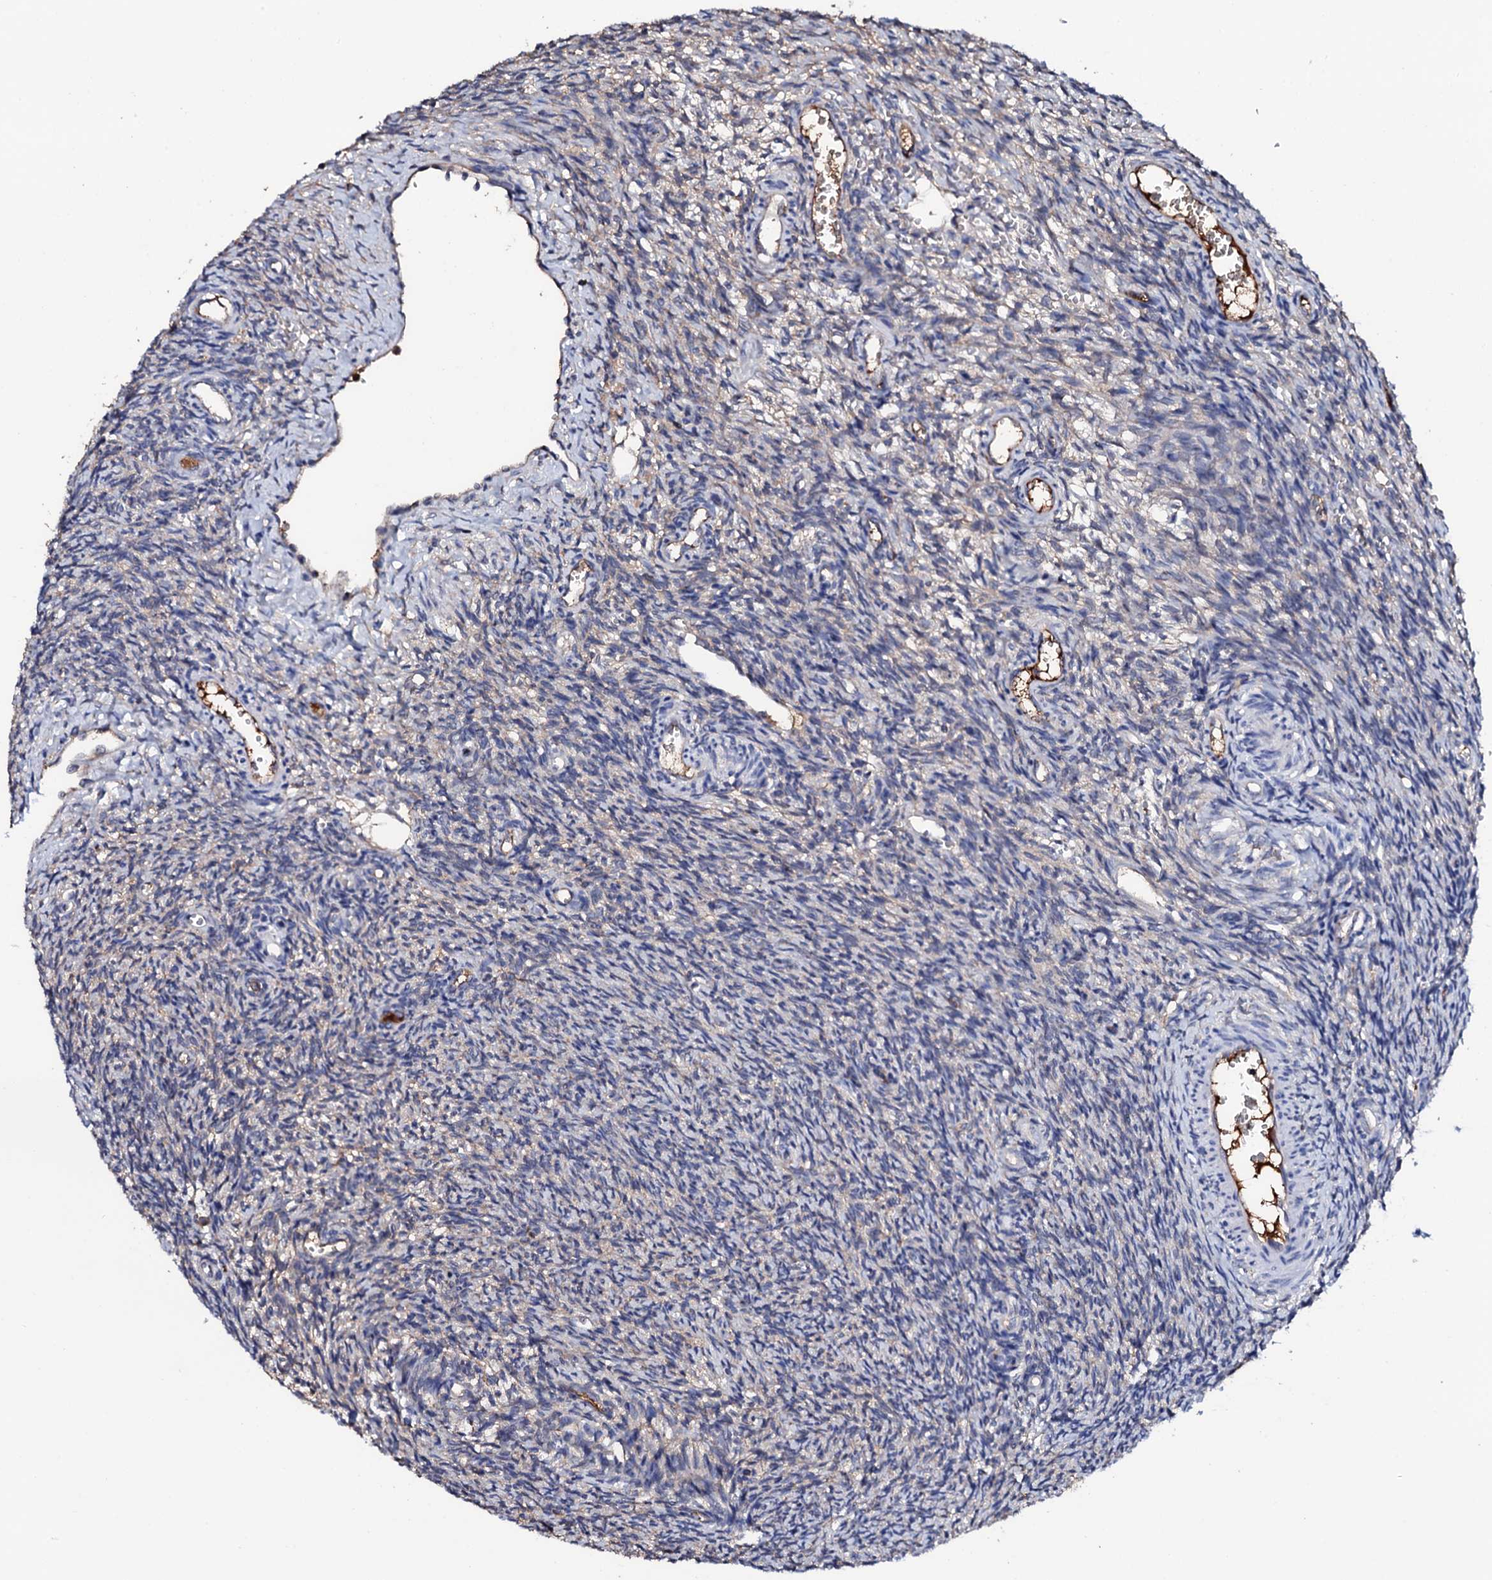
{"staining": {"intensity": "negative", "quantity": "none", "location": "none"}, "tissue": "ovary", "cell_type": "Ovarian stroma cells", "image_type": "normal", "snomed": [{"axis": "morphology", "description": "Normal tissue, NOS"}, {"axis": "topography", "description": "Ovary"}], "caption": "High magnification brightfield microscopy of unremarkable ovary stained with DAB (3,3'-diaminobenzidine) (brown) and counterstained with hematoxylin (blue): ovarian stroma cells show no significant expression.", "gene": "TCAF2C", "patient": {"sex": "female", "age": 39}}